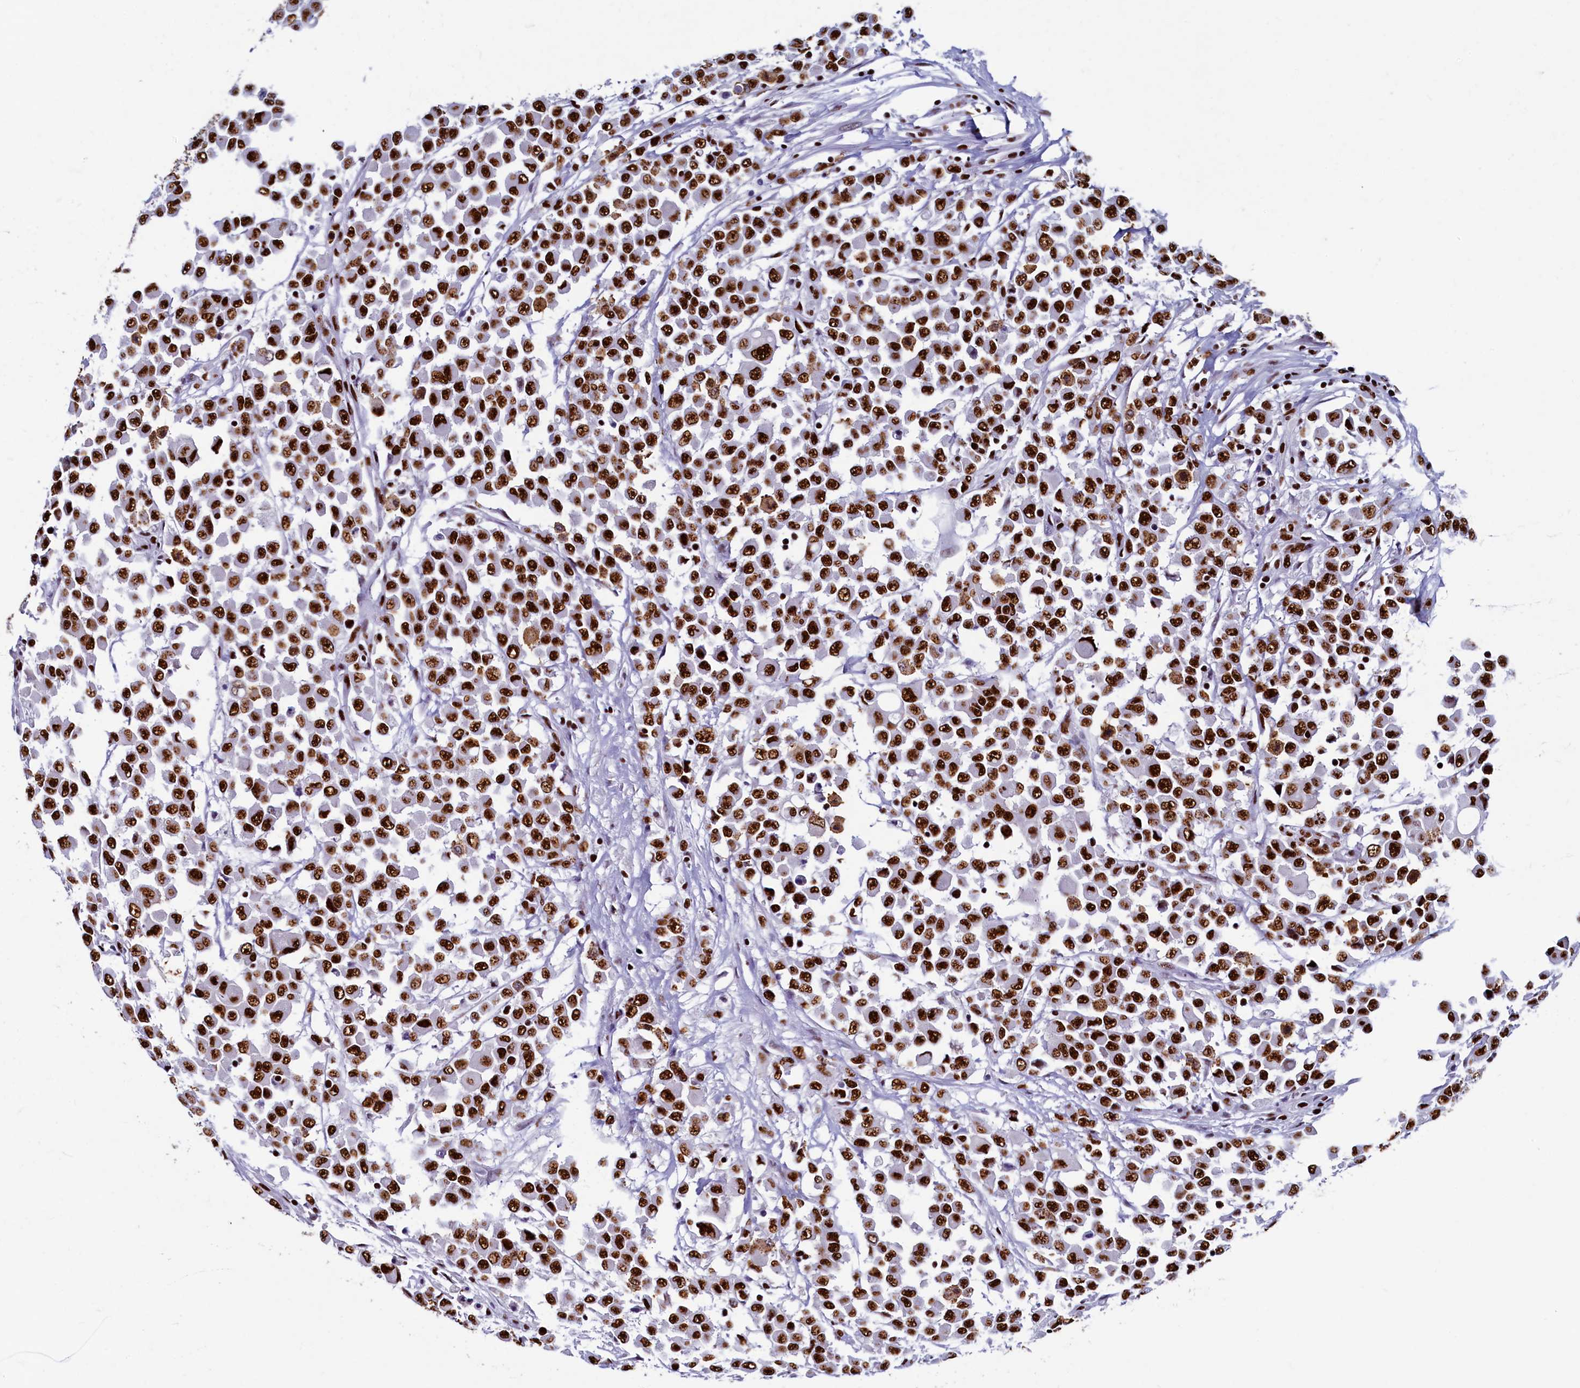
{"staining": {"intensity": "strong", "quantity": ">75%", "location": "nuclear"}, "tissue": "colorectal cancer", "cell_type": "Tumor cells", "image_type": "cancer", "snomed": [{"axis": "morphology", "description": "Adenocarcinoma, NOS"}, {"axis": "topography", "description": "Colon"}], "caption": "Colorectal cancer (adenocarcinoma) tissue demonstrates strong nuclear expression in approximately >75% of tumor cells, visualized by immunohistochemistry.", "gene": "SRRM2", "patient": {"sex": "male", "age": 51}}